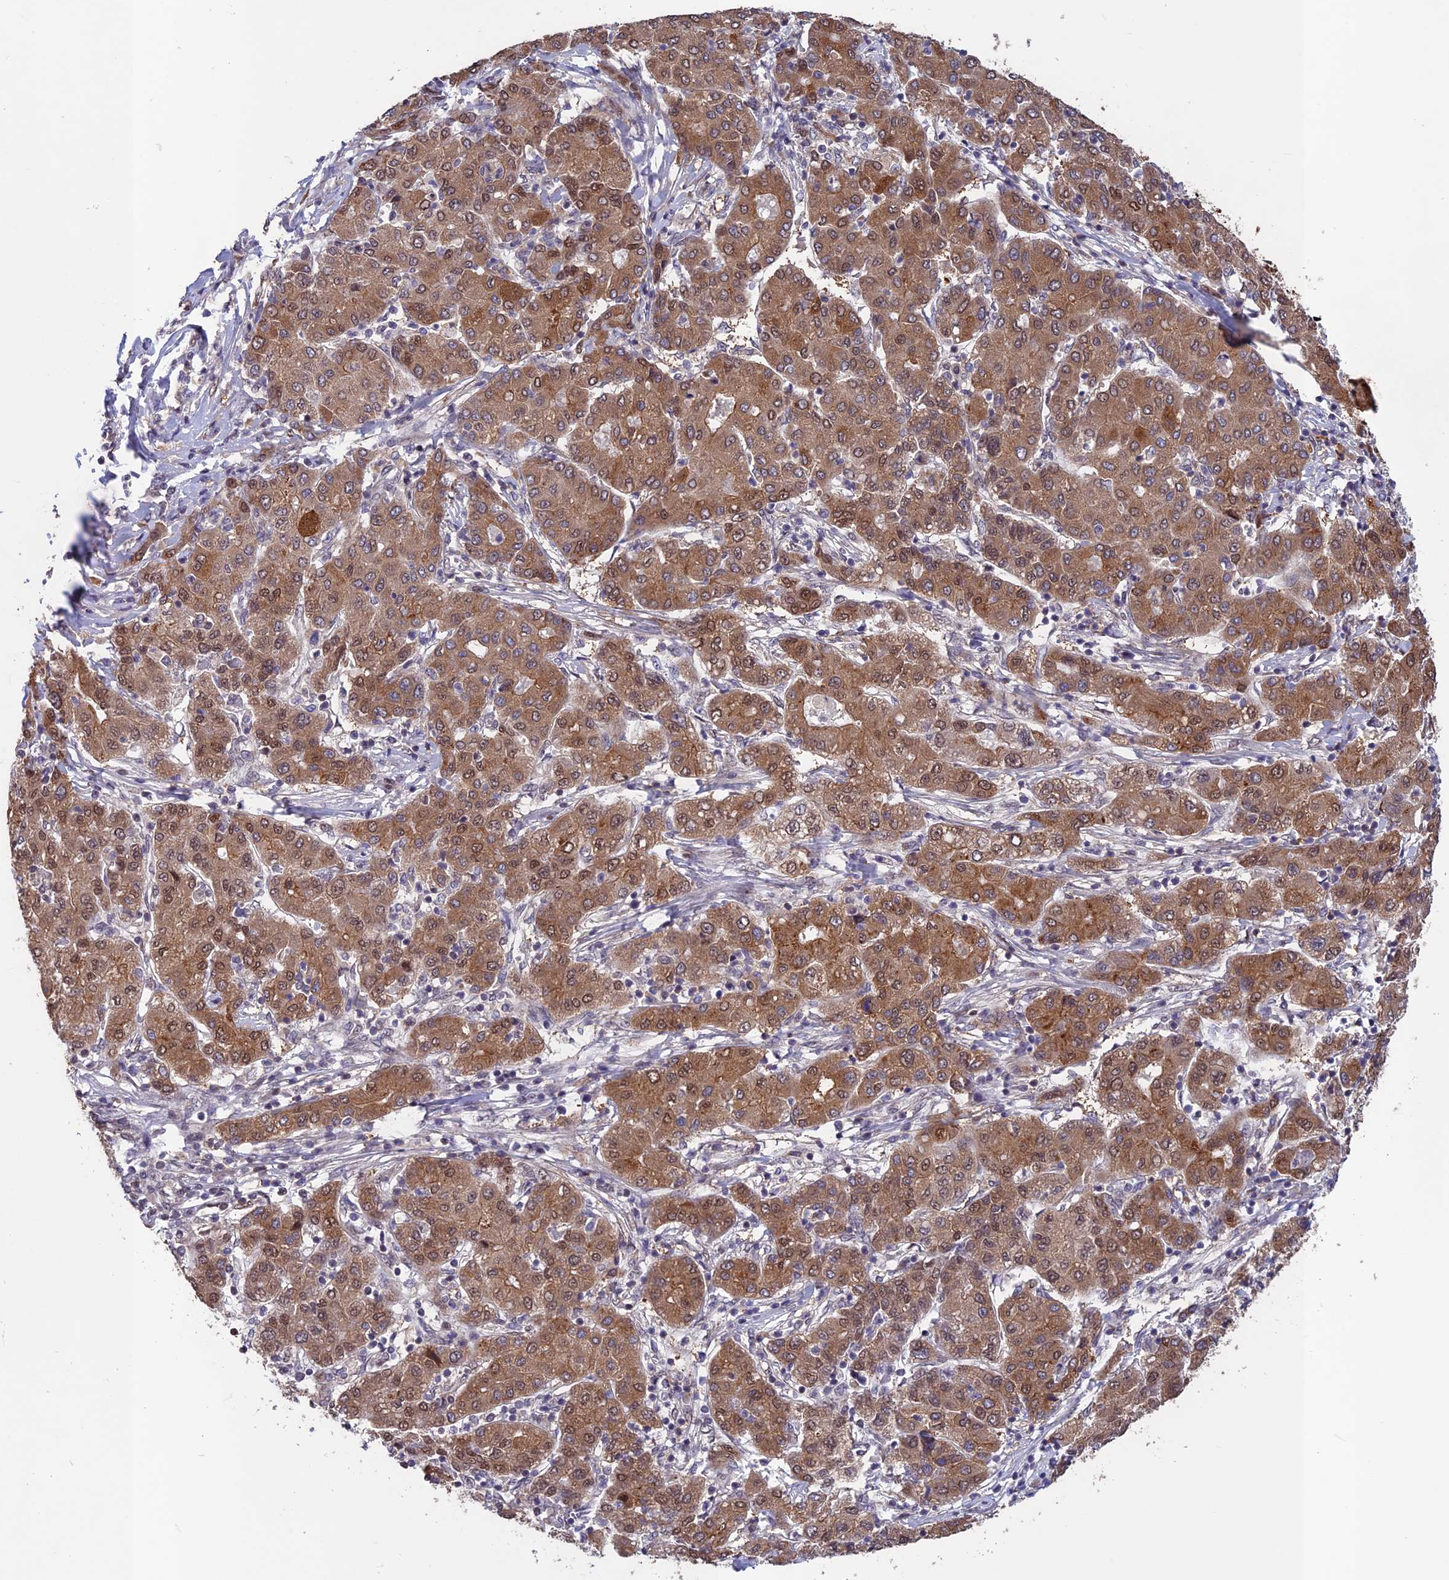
{"staining": {"intensity": "moderate", "quantity": ">75%", "location": "cytoplasmic/membranous,nuclear"}, "tissue": "liver cancer", "cell_type": "Tumor cells", "image_type": "cancer", "snomed": [{"axis": "morphology", "description": "Carcinoma, Hepatocellular, NOS"}, {"axis": "topography", "description": "Liver"}], "caption": "Tumor cells demonstrate medium levels of moderate cytoplasmic/membranous and nuclear positivity in approximately >75% of cells in human liver cancer. The protein is shown in brown color, while the nuclei are stained blue.", "gene": "MAST2", "patient": {"sex": "male", "age": 65}}